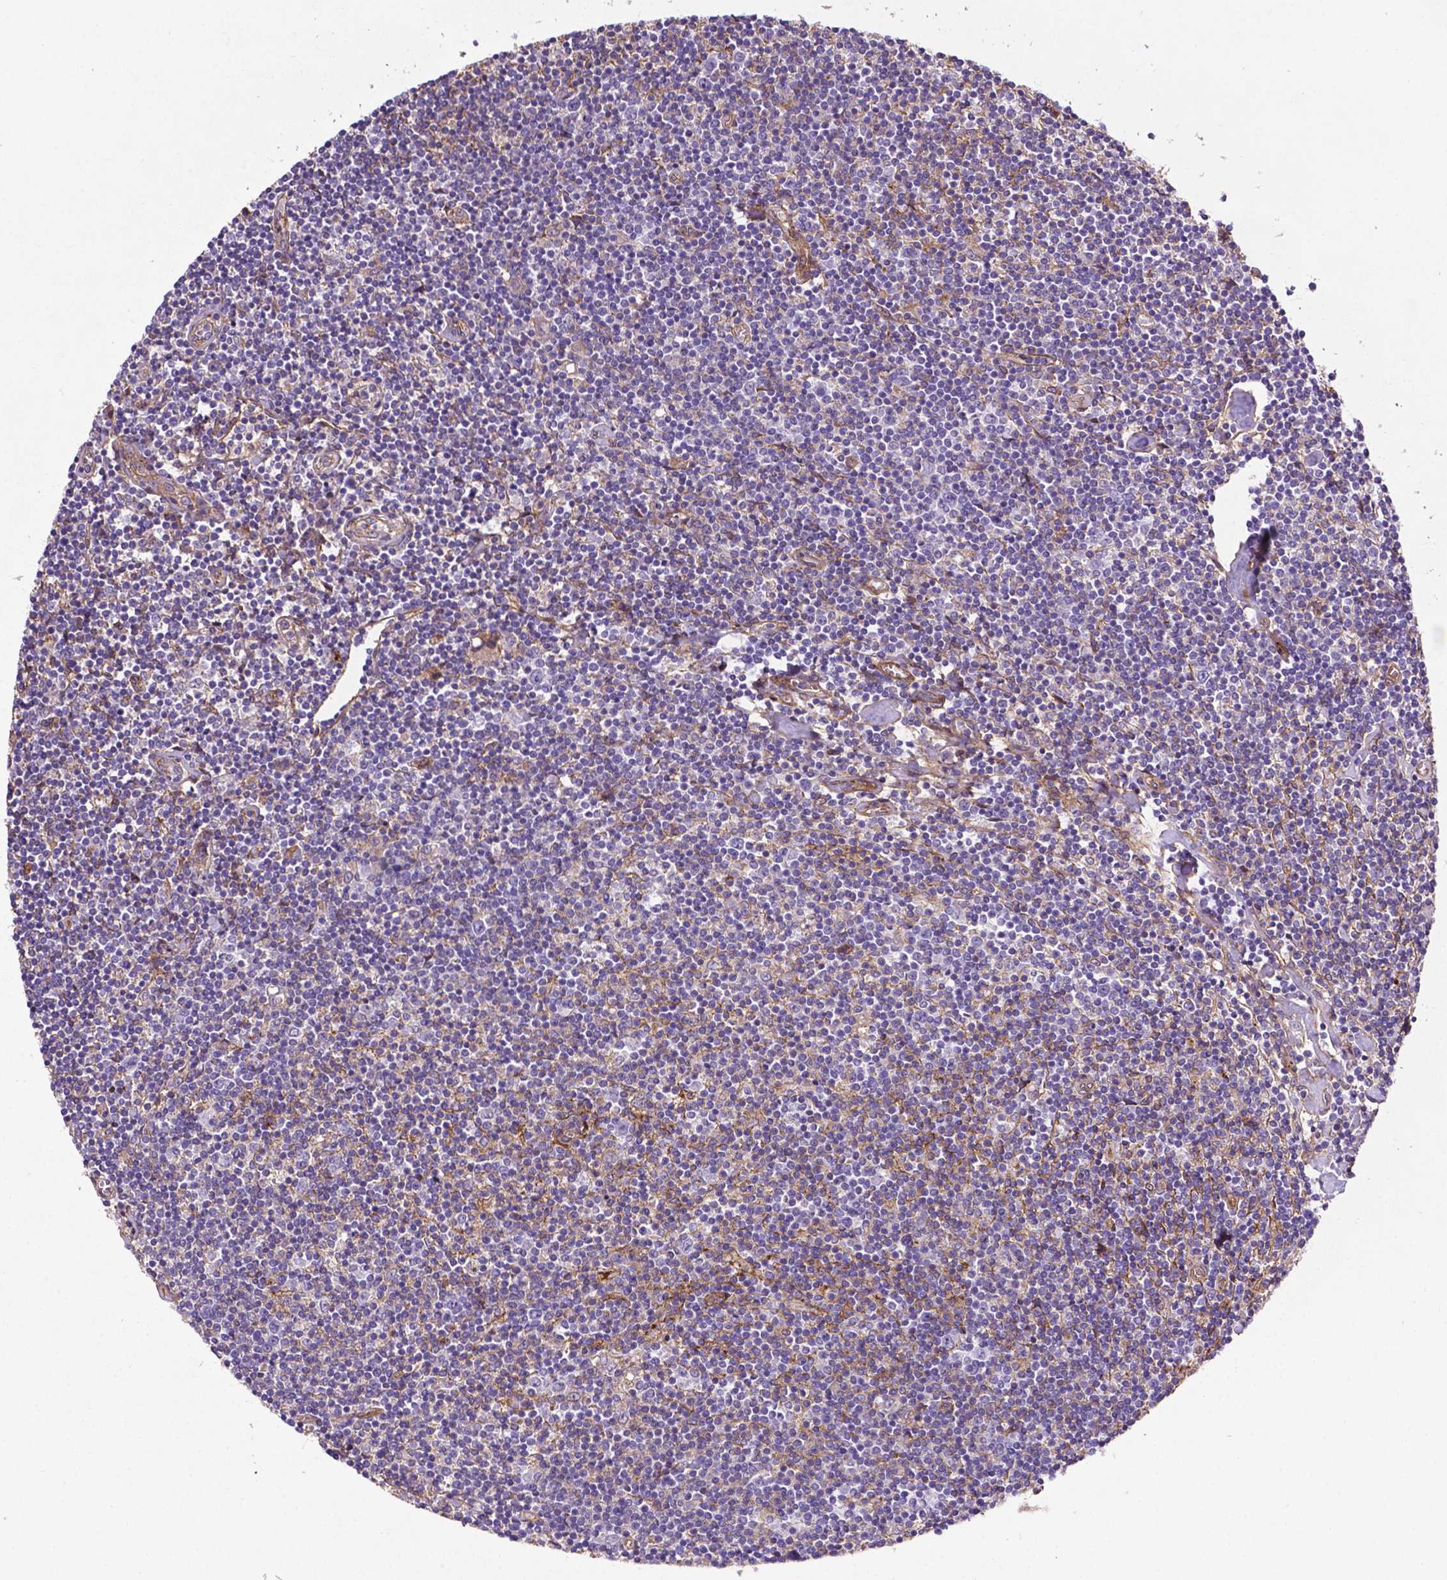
{"staining": {"intensity": "negative", "quantity": "none", "location": "none"}, "tissue": "lymphoma", "cell_type": "Tumor cells", "image_type": "cancer", "snomed": [{"axis": "morphology", "description": "Hodgkin's disease, NOS"}, {"axis": "topography", "description": "Lymph node"}], "caption": "The histopathology image demonstrates no staining of tumor cells in Hodgkin's disease. (DAB (3,3'-diaminobenzidine) IHC, high magnification).", "gene": "RRAS", "patient": {"sex": "male", "age": 40}}